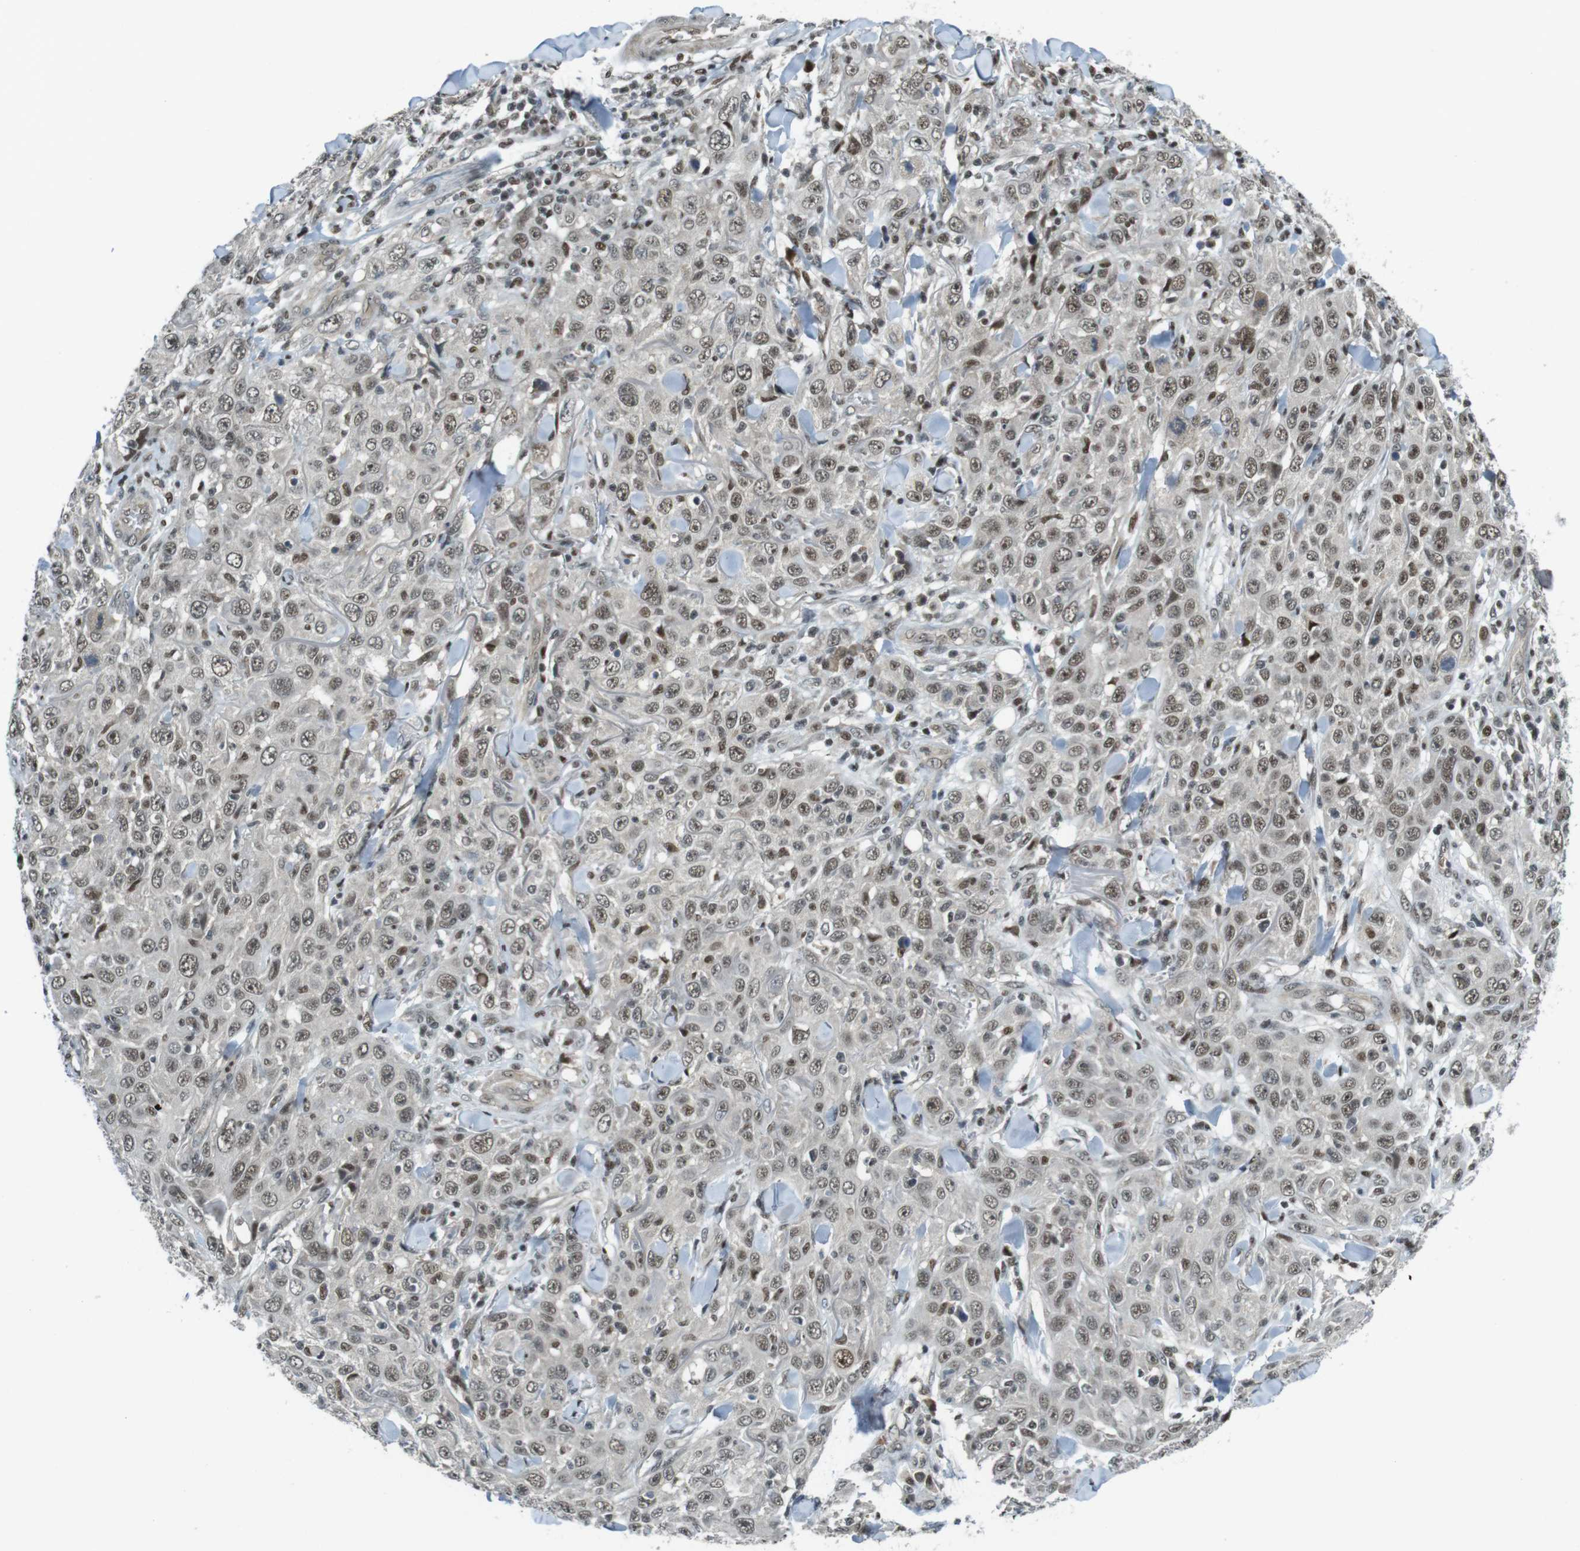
{"staining": {"intensity": "moderate", "quantity": ">75%", "location": "nuclear"}, "tissue": "skin cancer", "cell_type": "Tumor cells", "image_type": "cancer", "snomed": [{"axis": "morphology", "description": "Squamous cell carcinoma, NOS"}, {"axis": "topography", "description": "Skin"}], "caption": "Protein analysis of skin squamous cell carcinoma tissue shows moderate nuclear positivity in approximately >75% of tumor cells. The protein of interest is stained brown, and the nuclei are stained in blue (DAB IHC with brightfield microscopy, high magnification).", "gene": "MAPKAPK5", "patient": {"sex": "female", "age": 88}}